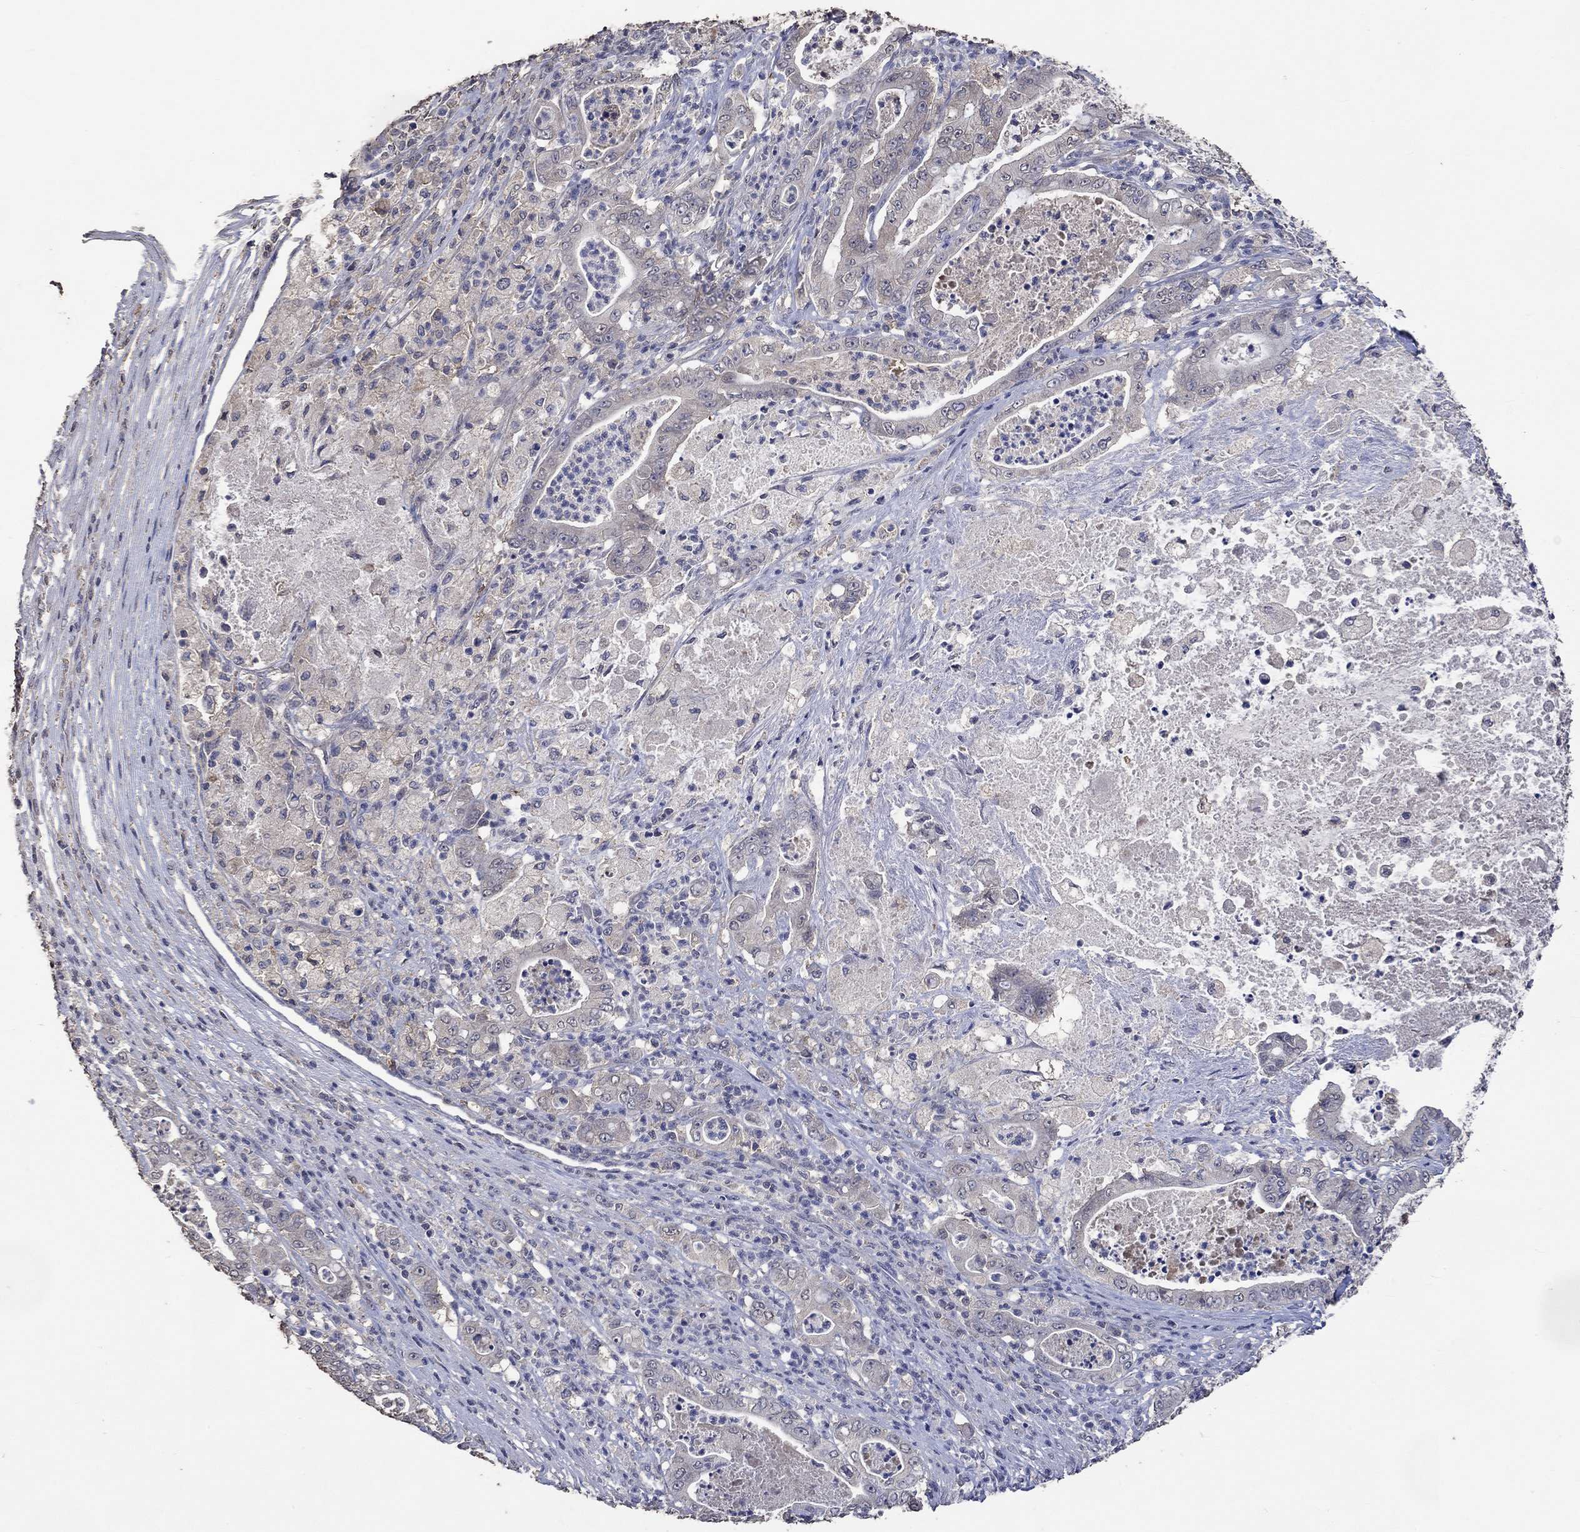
{"staining": {"intensity": "negative", "quantity": "none", "location": "none"}, "tissue": "pancreatic cancer", "cell_type": "Tumor cells", "image_type": "cancer", "snomed": [{"axis": "morphology", "description": "Adenocarcinoma, NOS"}, {"axis": "topography", "description": "Pancreas"}], "caption": "High magnification brightfield microscopy of pancreatic cancer (adenocarcinoma) stained with DAB (brown) and counterstained with hematoxylin (blue): tumor cells show no significant staining. The staining is performed using DAB (3,3'-diaminobenzidine) brown chromogen with nuclei counter-stained in using hematoxylin.", "gene": "PTPN20", "patient": {"sex": "male", "age": 71}}